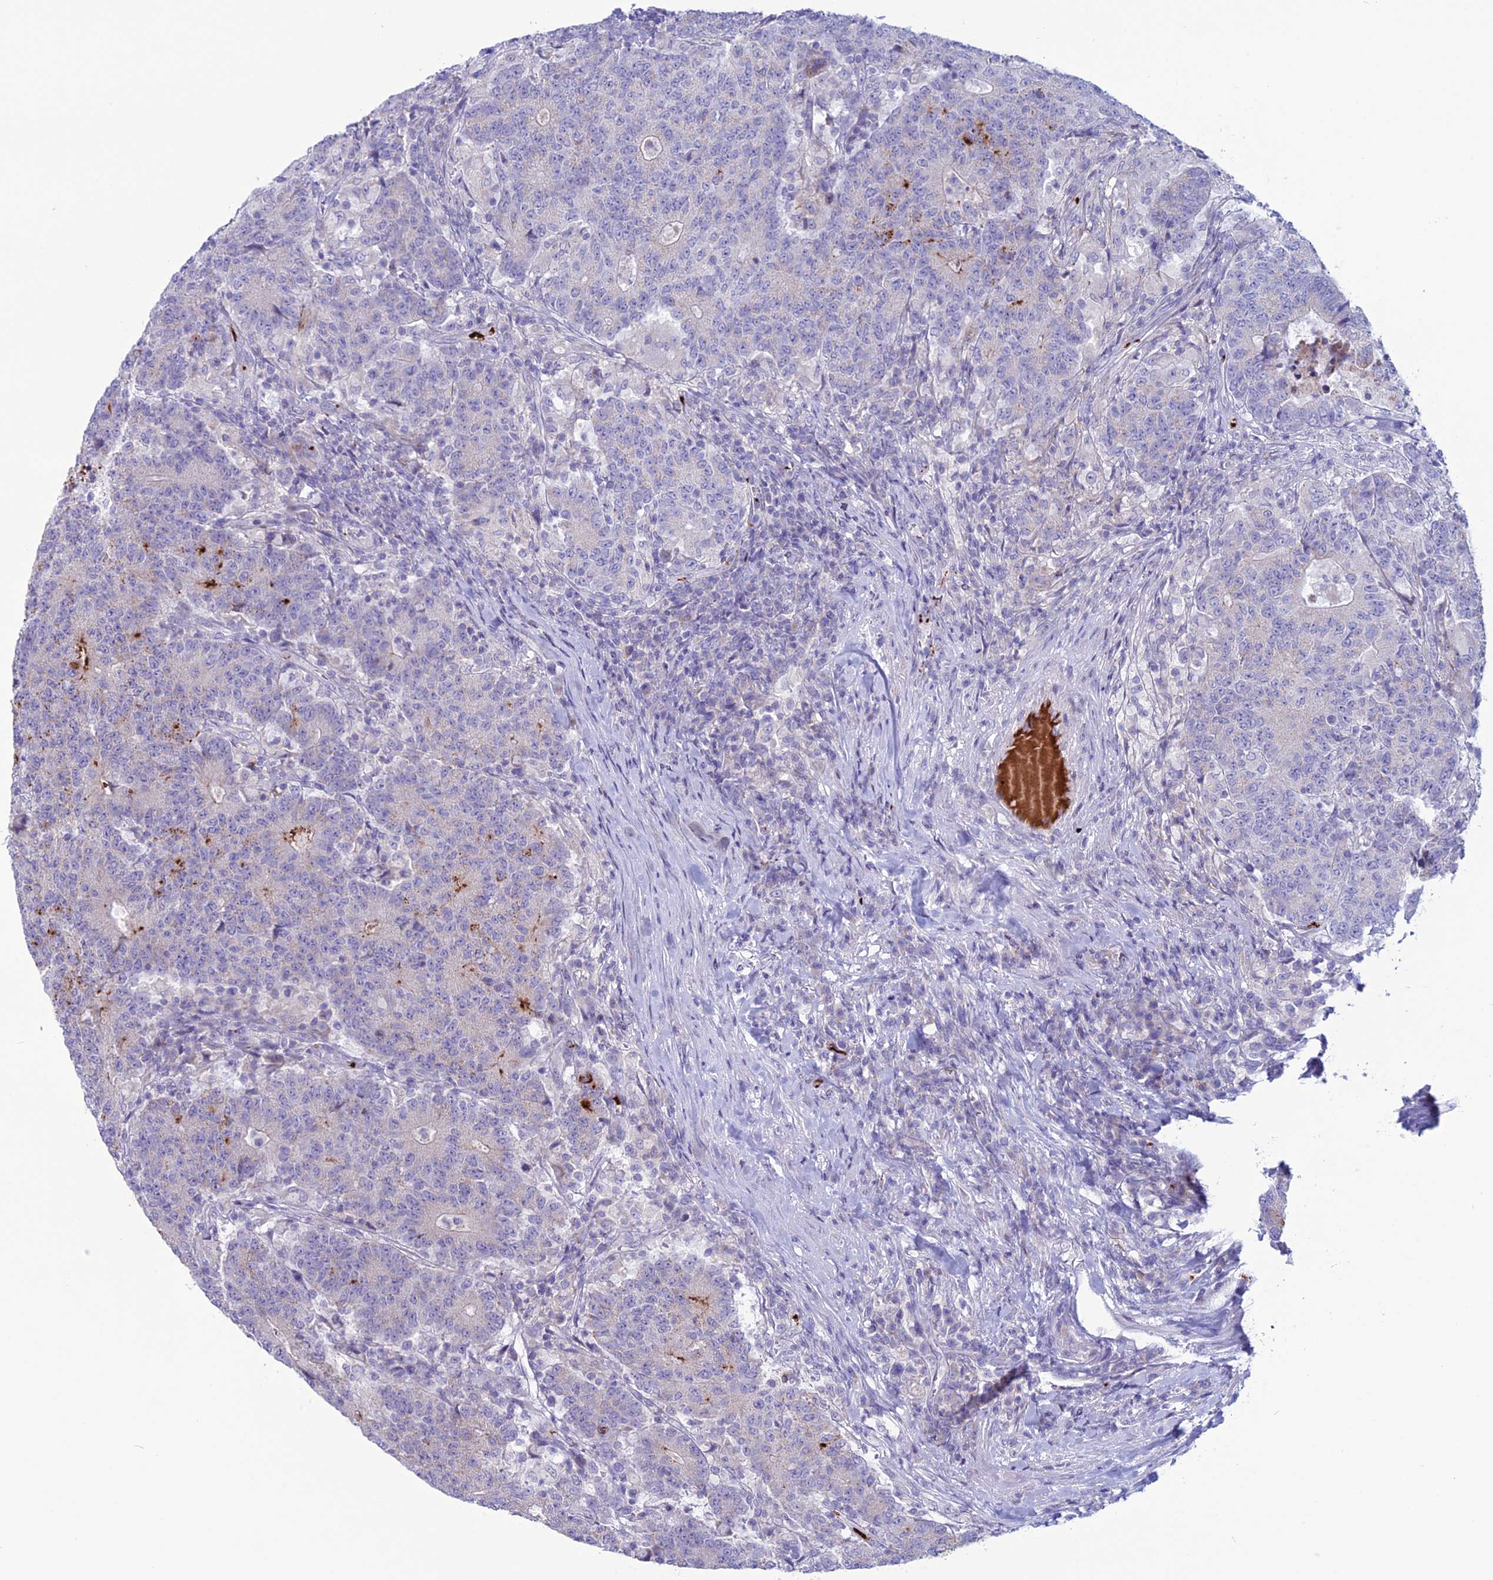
{"staining": {"intensity": "moderate", "quantity": "<25%", "location": "cytoplasmic/membranous"}, "tissue": "colorectal cancer", "cell_type": "Tumor cells", "image_type": "cancer", "snomed": [{"axis": "morphology", "description": "Adenocarcinoma, NOS"}, {"axis": "topography", "description": "Colon"}], "caption": "Adenocarcinoma (colorectal) was stained to show a protein in brown. There is low levels of moderate cytoplasmic/membranous staining in about <25% of tumor cells.", "gene": "C21orf140", "patient": {"sex": "female", "age": 75}}